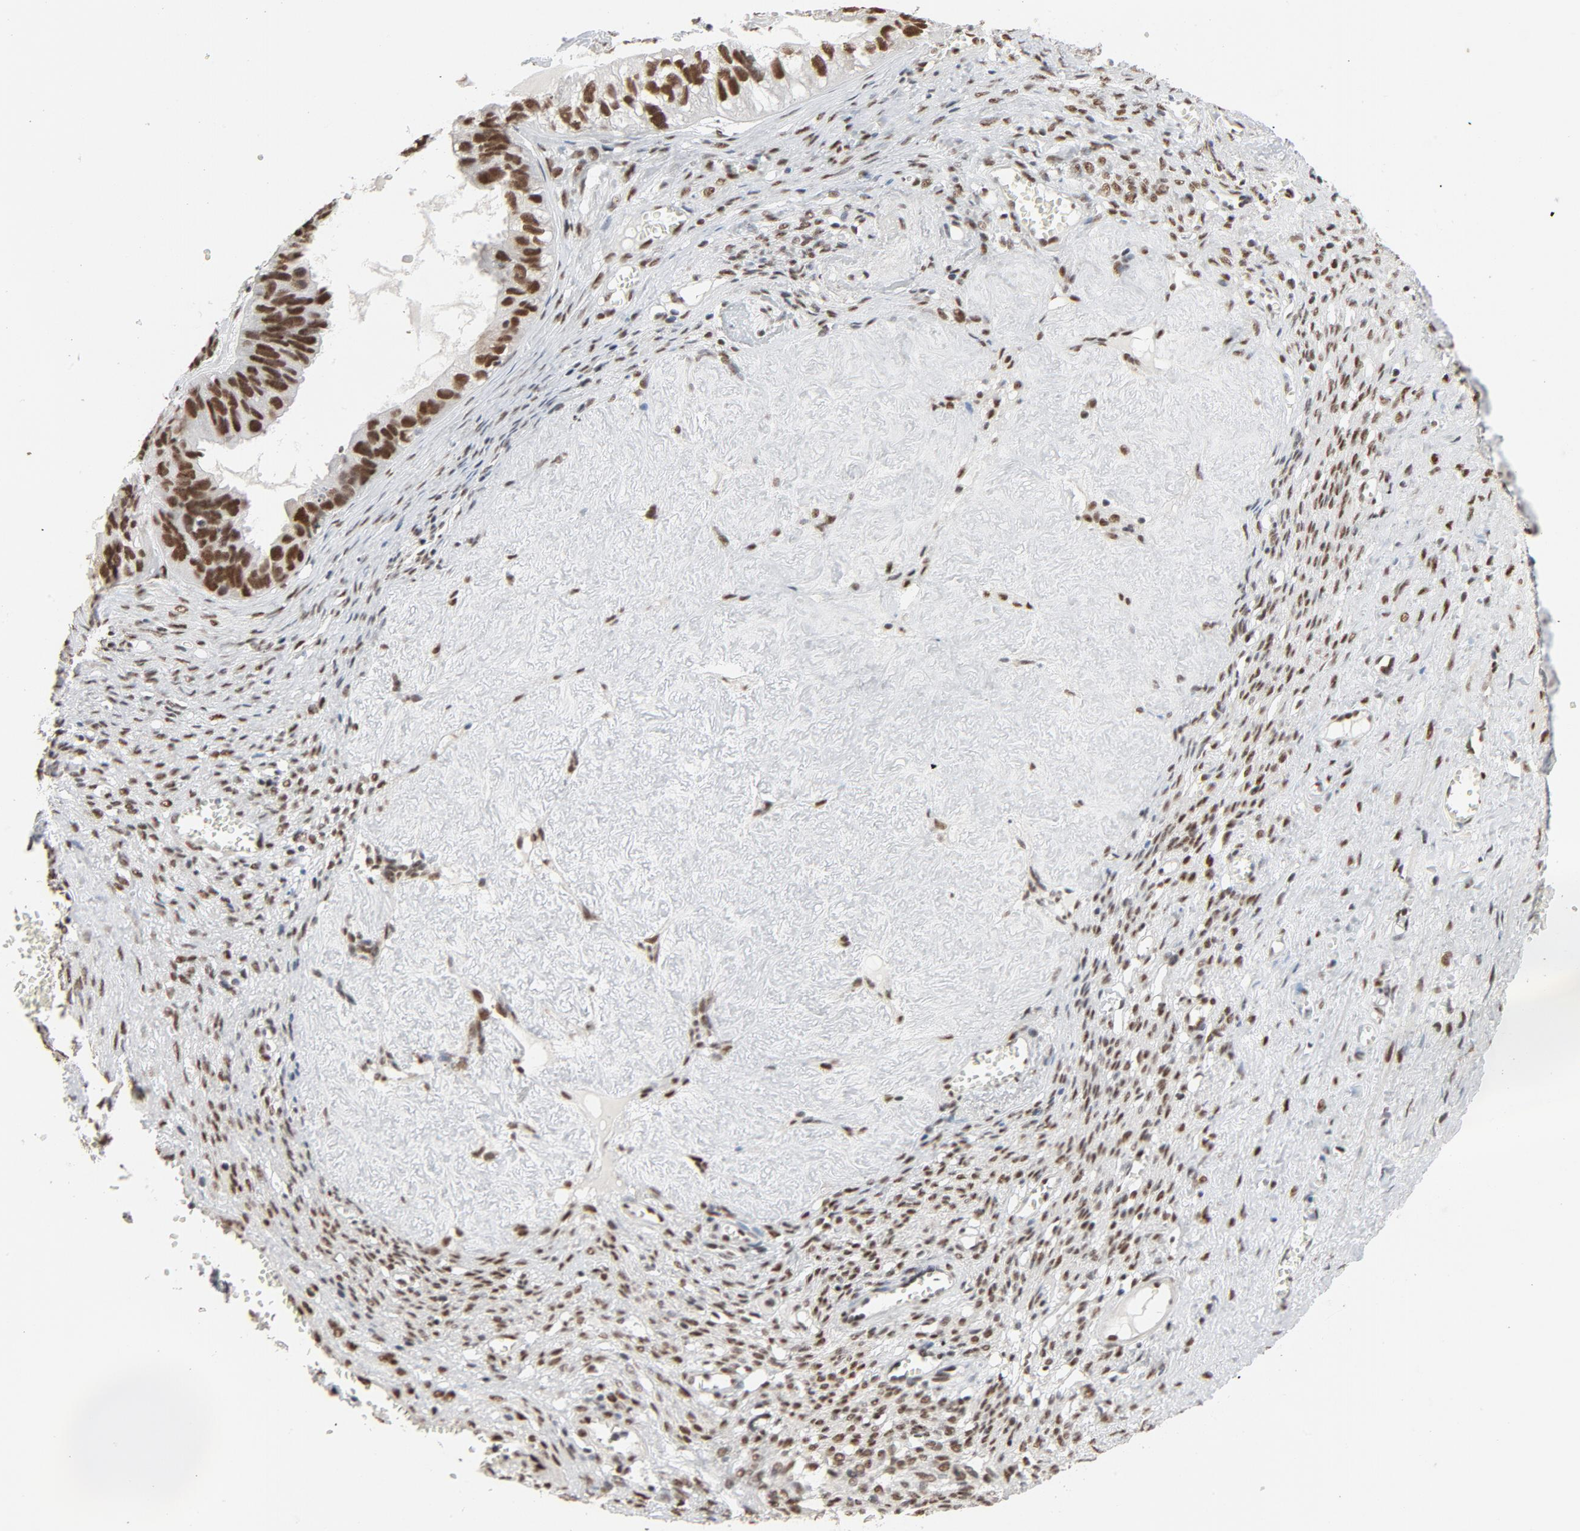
{"staining": {"intensity": "moderate", "quantity": ">75%", "location": "nuclear"}, "tissue": "ovarian cancer", "cell_type": "Tumor cells", "image_type": "cancer", "snomed": [{"axis": "morphology", "description": "Carcinoma, endometroid"}, {"axis": "topography", "description": "Ovary"}], "caption": "This is an image of immunohistochemistry staining of ovarian endometroid carcinoma, which shows moderate staining in the nuclear of tumor cells.", "gene": "MRE11", "patient": {"sex": "female", "age": 85}}